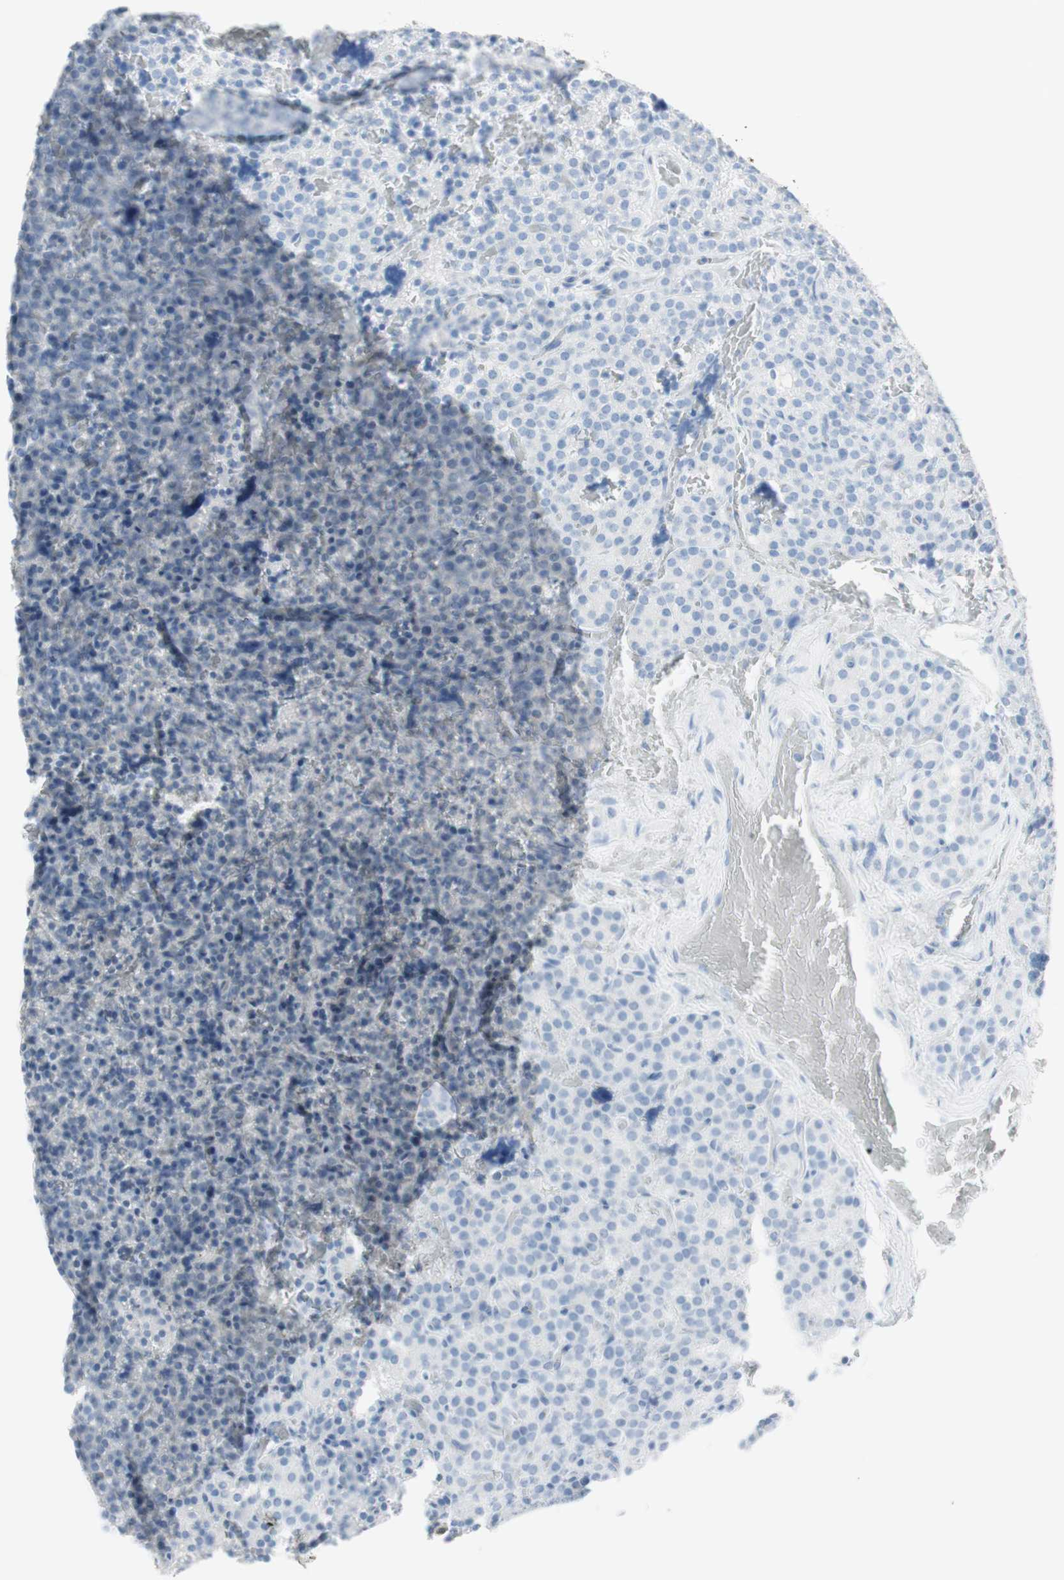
{"staining": {"intensity": "negative", "quantity": "none", "location": "none"}, "tissue": "parathyroid gland", "cell_type": "Glandular cells", "image_type": "normal", "snomed": [{"axis": "morphology", "description": "Normal tissue, NOS"}, {"axis": "topography", "description": "Parathyroid gland"}], "caption": "This is an IHC histopathology image of unremarkable parathyroid gland. There is no expression in glandular cells.", "gene": "NAPSA", "patient": {"sex": "female", "age": 47}}